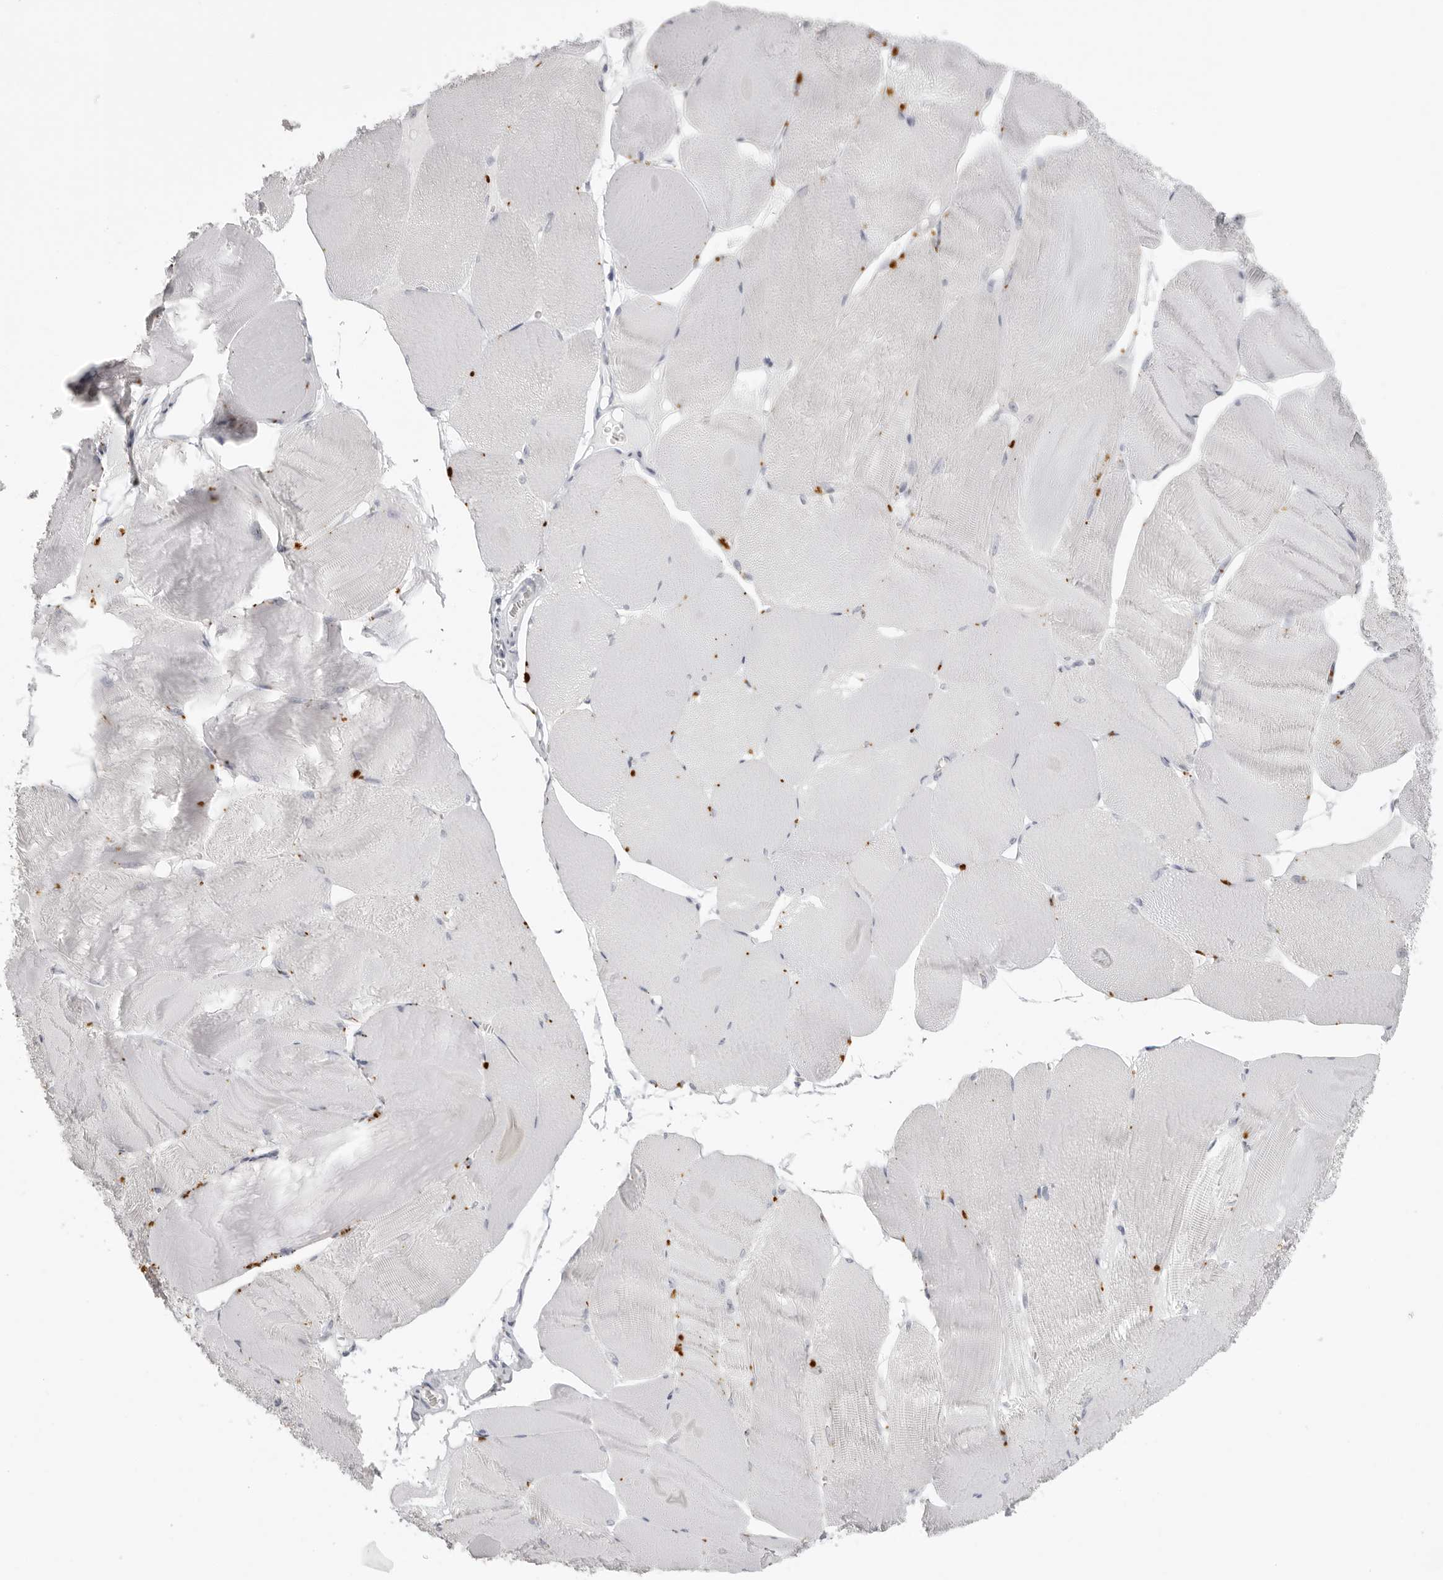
{"staining": {"intensity": "negative", "quantity": "none", "location": "none"}, "tissue": "skeletal muscle", "cell_type": "Myocytes", "image_type": "normal", "snomed": [{"axis": "morphology", "description": "Normal tissue, NOS"}, {"axis": "morphology", "description": "Basal cell carcinoma"}, {"axis": "topography", "description": "Skeletal muscle"}], "caption": "Immunohistochemistry (IHC) image of normal skeletal muscle: human skeletal muscle stained with DAB (3,3'-diaminobenzidine) reveals no significant protein staining in myocytes.", "gene": "IL25", "patient": {"sex": "female", "age": 64}}